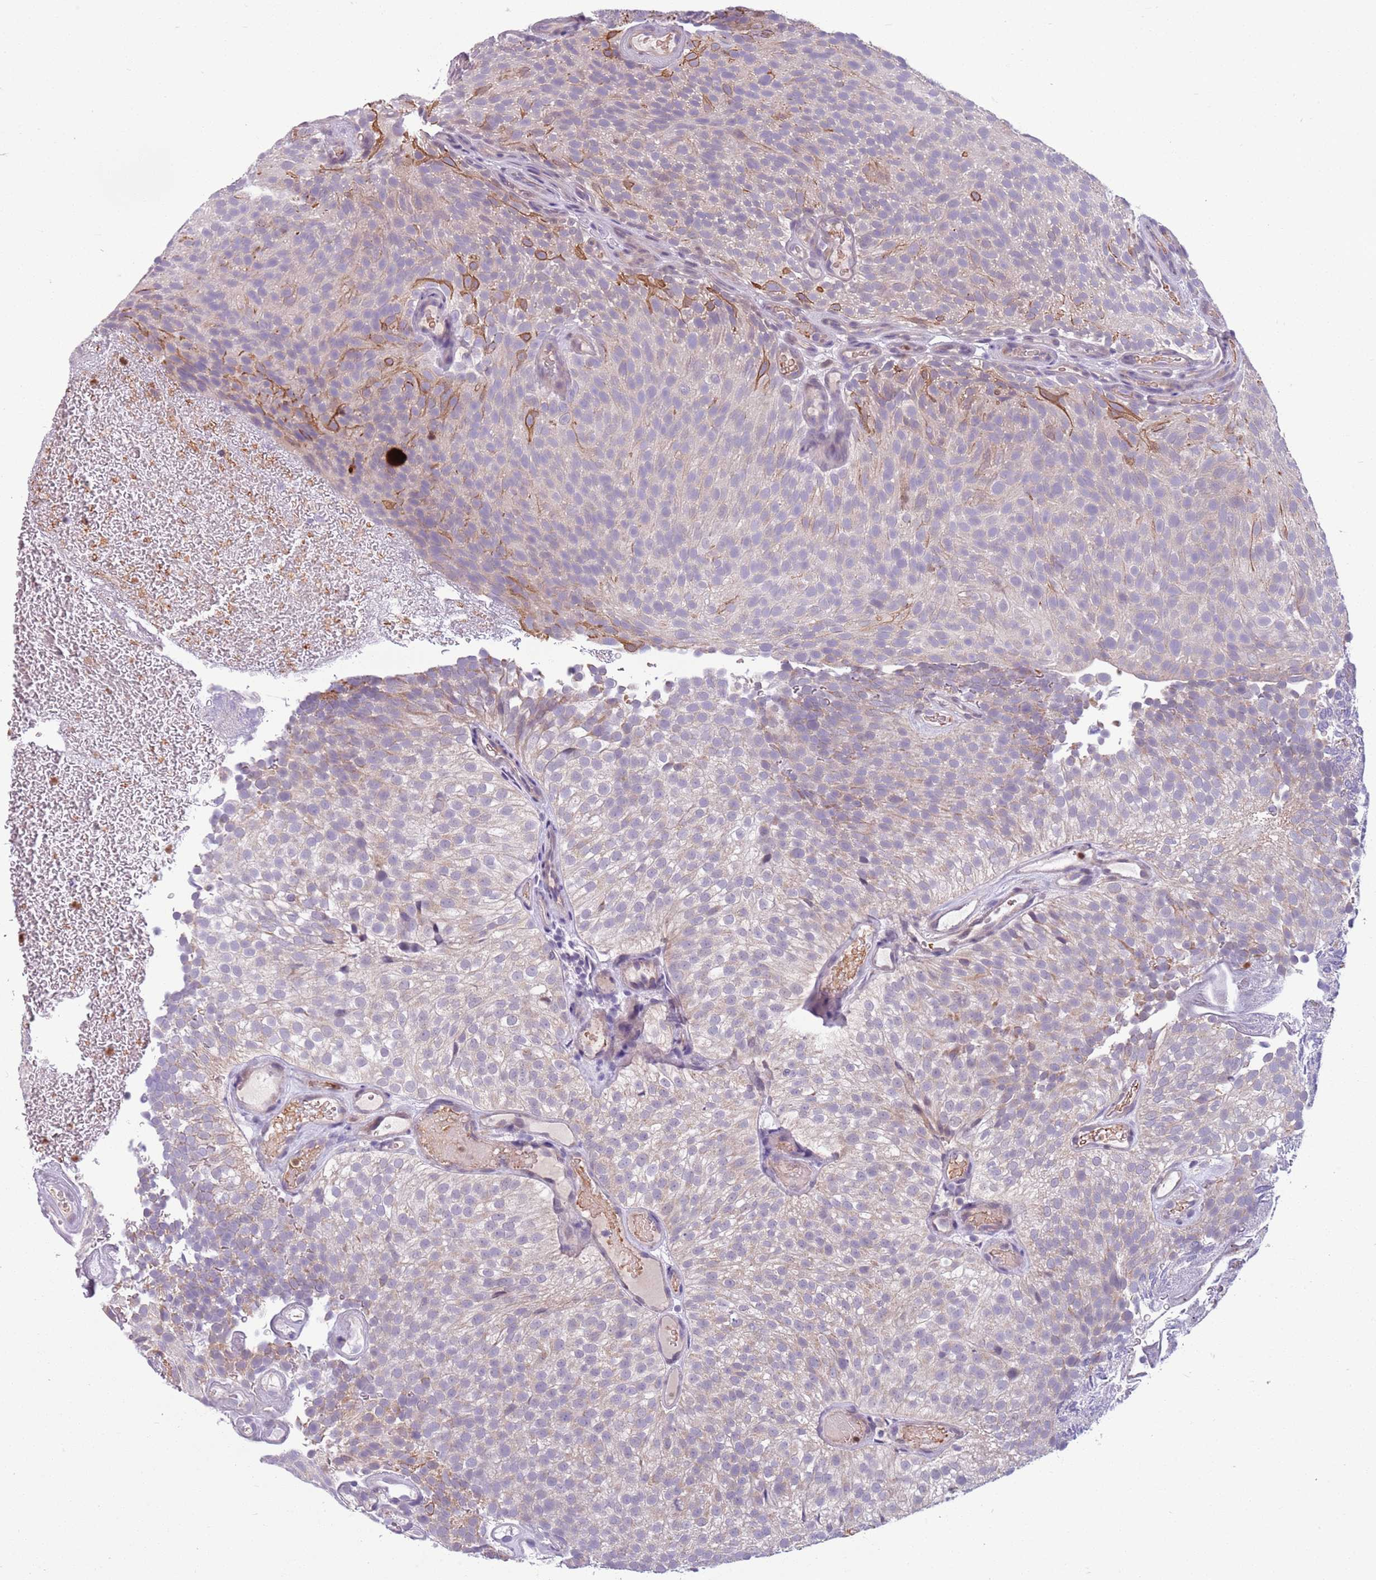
{"staining": {"intensity": "negative", "quantity": "none", "location": "none"}, "tissue": "urothelial cancer", "cell_type": "Tumor cells", "image_type": "cancer", "snomed": [{"axis": "morphology", "description": "Urothelial carcinoma, Low grade"}, {"axis": "topography", "description": "Urinary bladder"}], "caption": "Immunohistochemistry (IHC) photomicrograph of human urothelial cancer stained for a protein (brown), which reveals no positivity in tumor cells.", "gene": "ADCY7", "patient": {"sex": "male", "age": 78}}